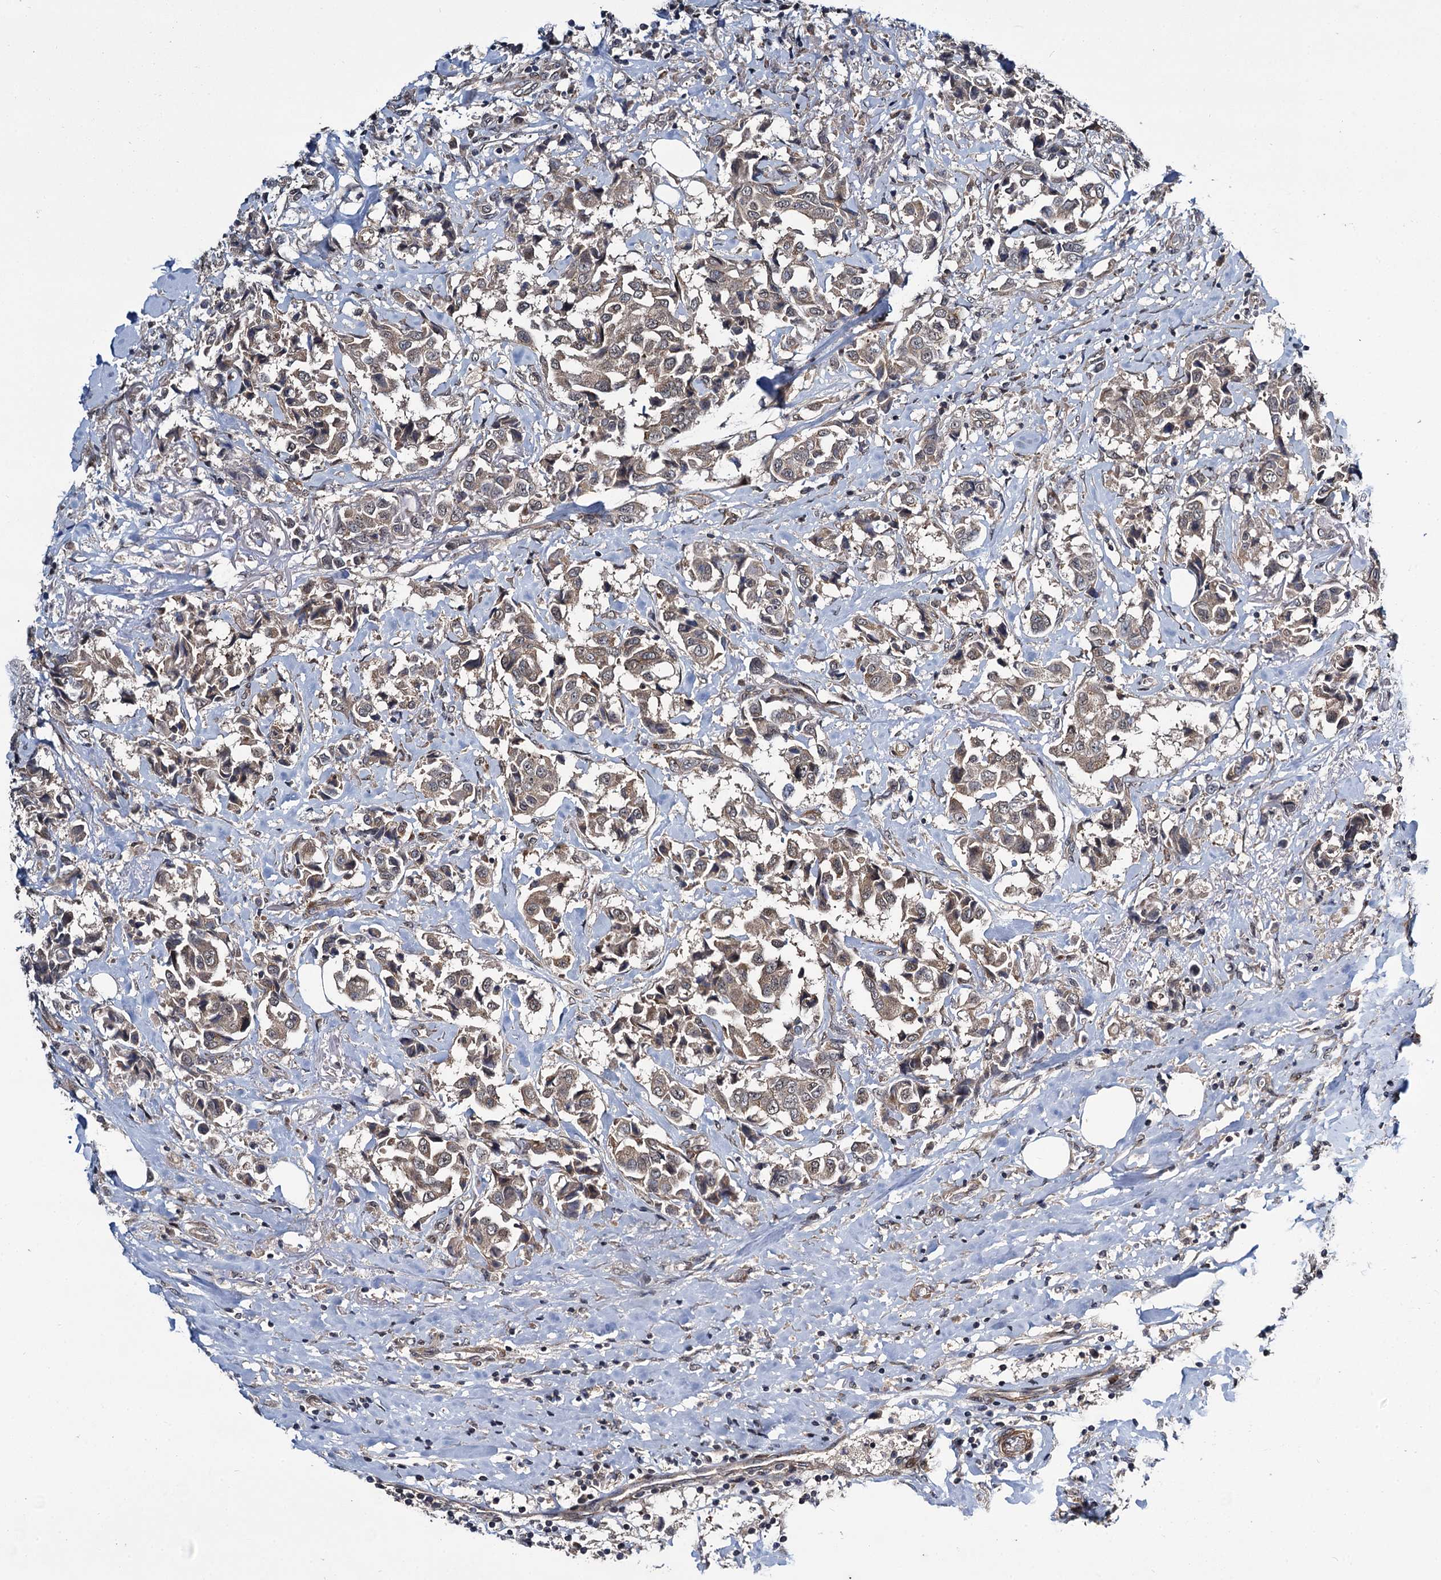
{"staining": {"intensity": "weak", "quantity": ">75%", "location": "cytoplasmic/membranous"}, "tissue": "breast cancer", "cell_type": "Tumor cells", "image_type": "cancer", "snomed": [{"axis": "morphology", "description": "Duct carcinoma"}, {"axis": "topography", "description": "Breast"}], "caption": "Immunohistochemical staining of human breast cancer (intraductal carcinoma) shows weak cytoplasmic/membranous protein staining in approximately >75% of tumor cells. The staining was performed using DAB (3,3'-diaminobenzidine), with brown indicating positive protein expression. Nuclei are stained blue with hematoxylin.", "gene": "ARHGAP42", "patient": {"sex": "female", "age": 80}}